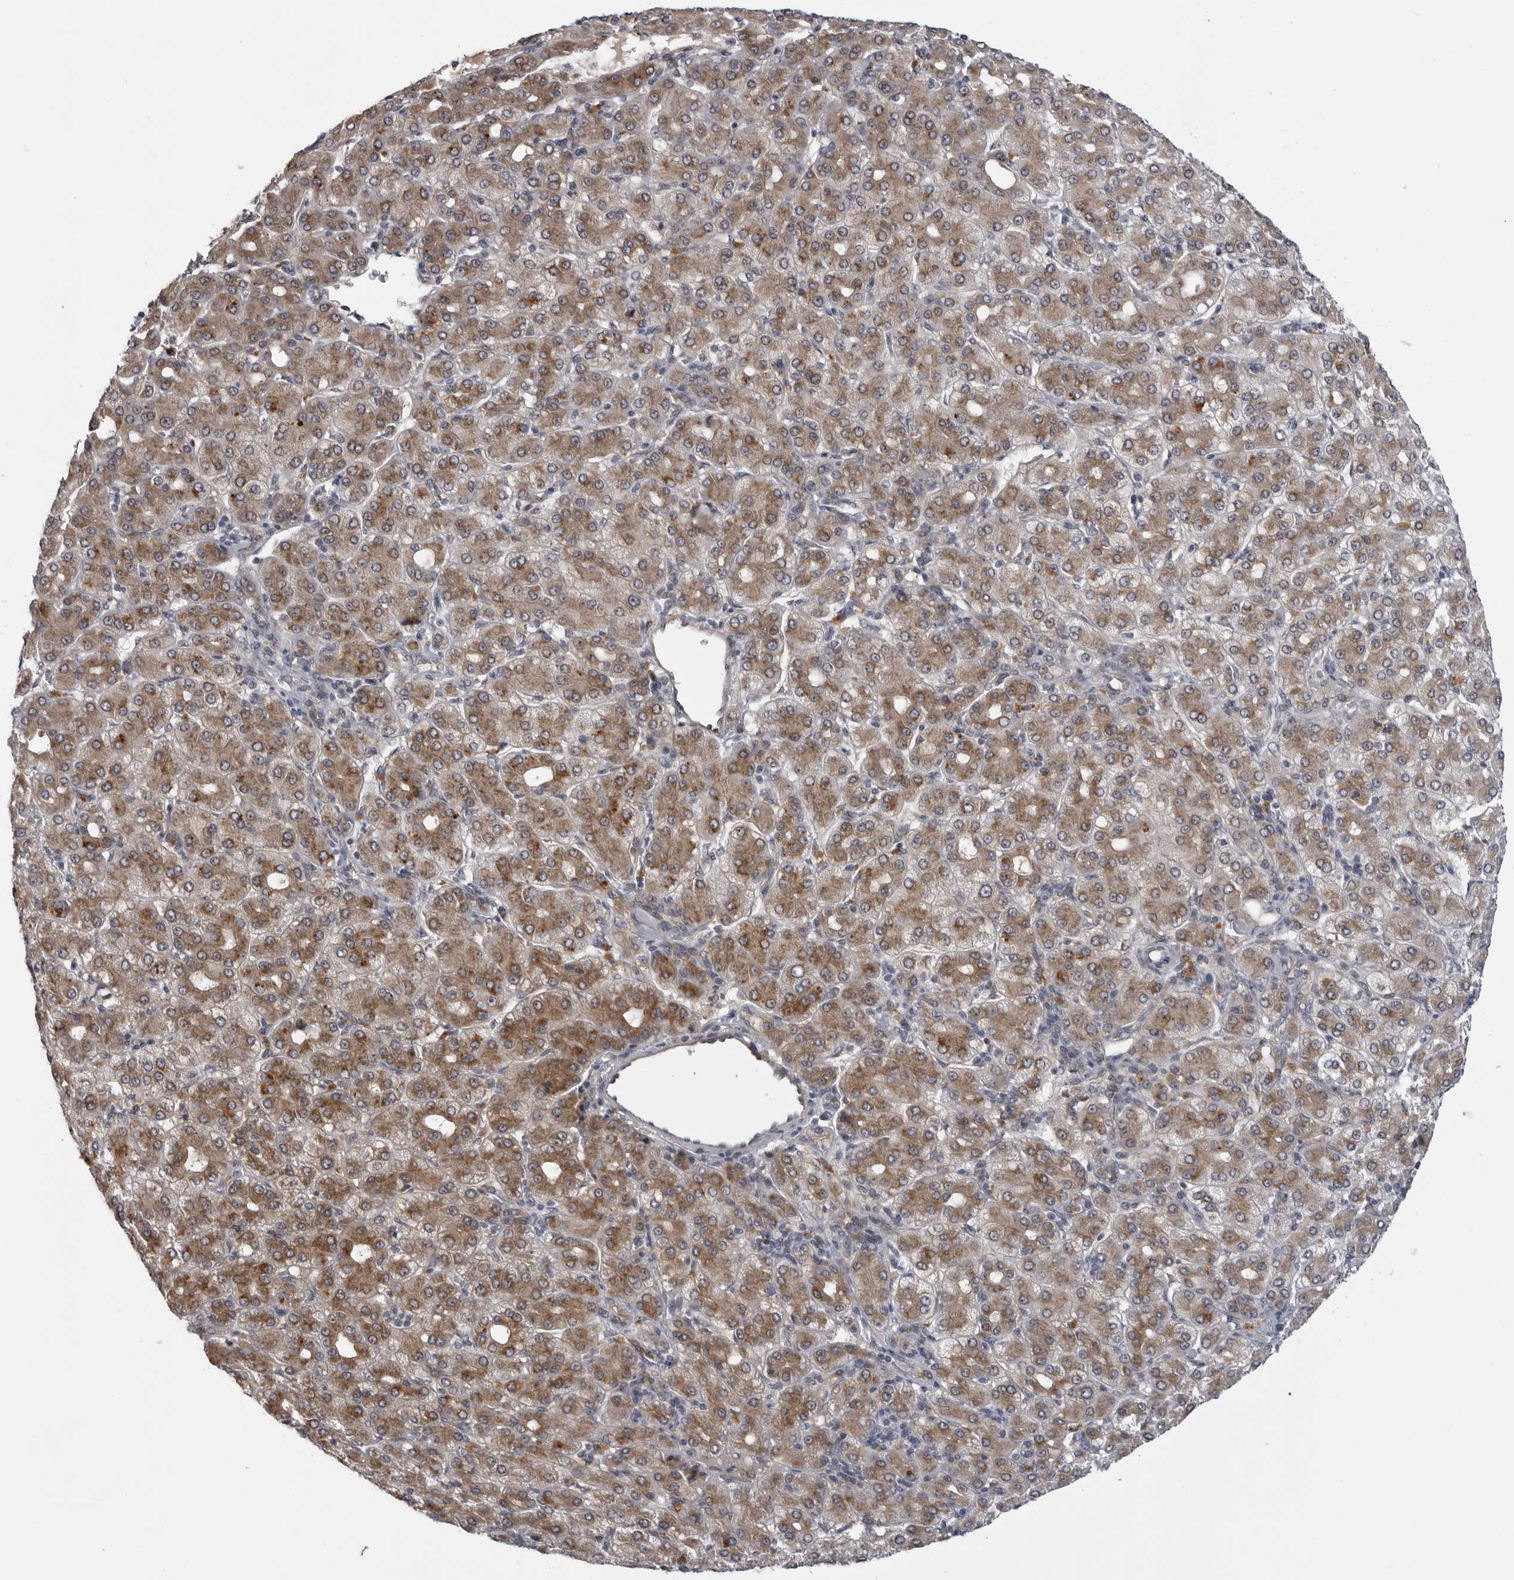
{"staining": {"intensity": "moderate", "quantity": ">75%", "location": "cytoplasmic/membranous"}, "tissue": "liver cancer", "cell_type": "Tumor cells", "image_type": "cancer", "snomed": [{"axis": "morphology", "description": "Carcinoma, Hepatocellular, NOS"}, {"axis": "topography", "description": "Liver"}], "caption": "An IHC image of tumor tissue is shown. Protein staining in brown labels moderate cytoplasmic/membranous positivity in liver cancer within tumor cells.", "gene": "LRRC45", "patient": {"sex": "male", "age": 65}}